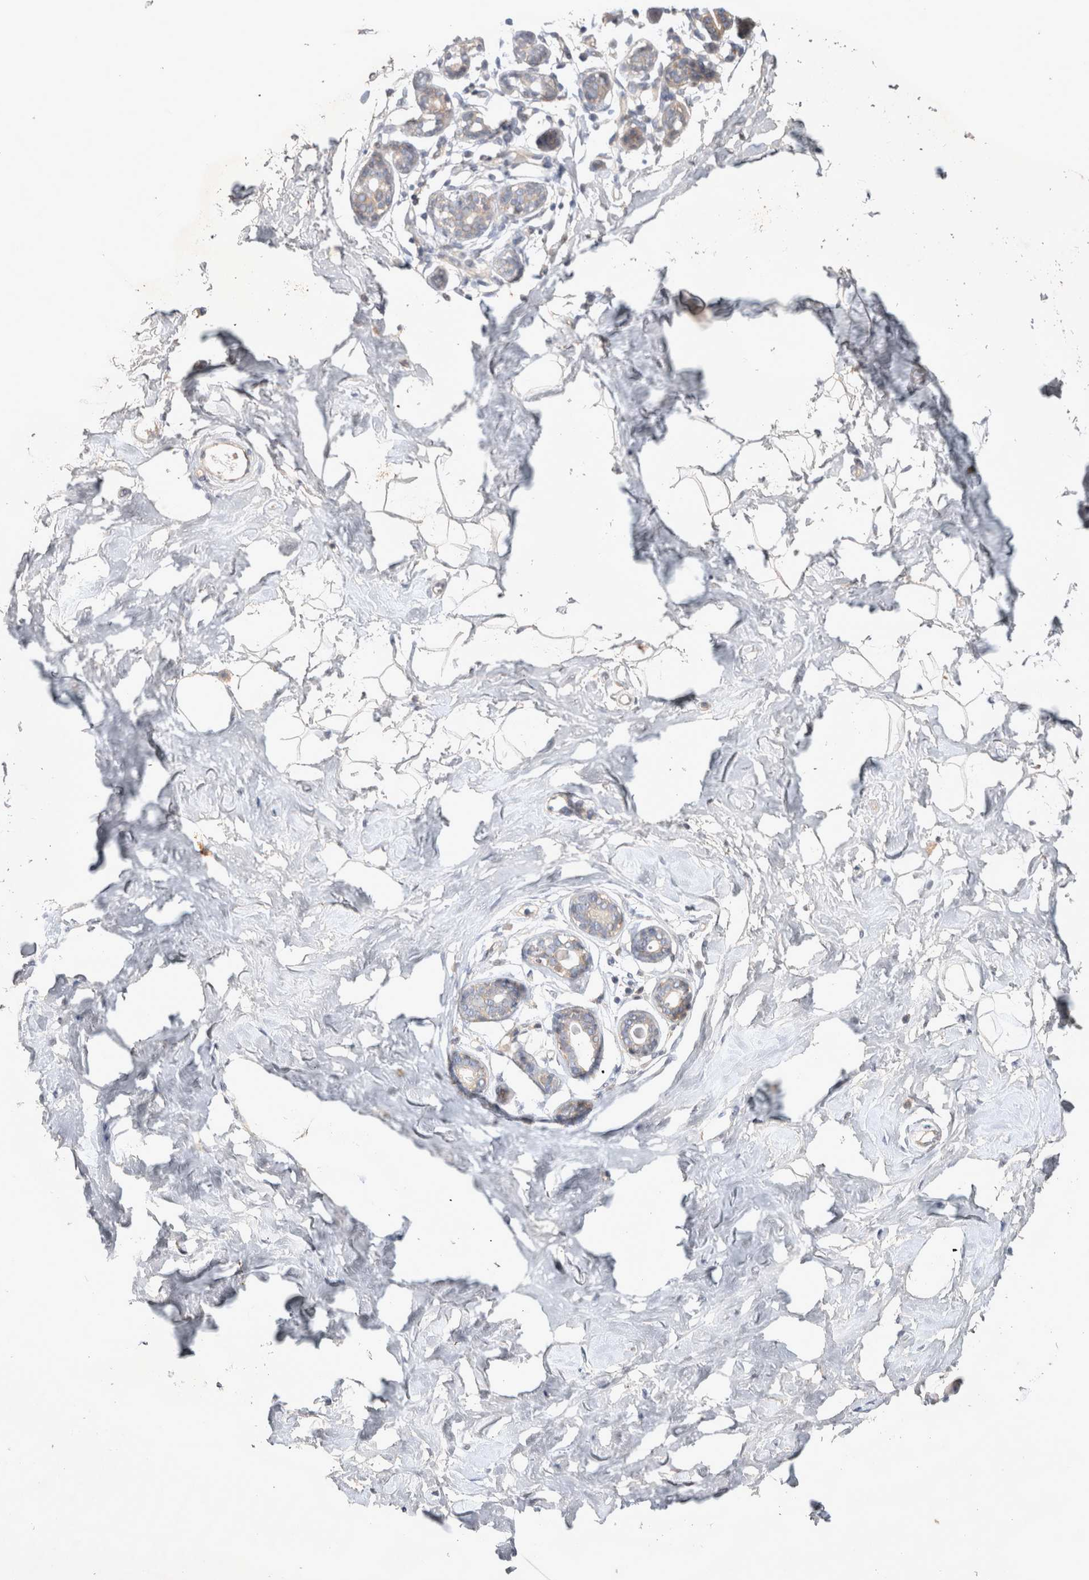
{"staining": {"intensity": "weak", "quantity": "25%-75%", "location": "cytoplasmic/membranous"}, "tissue": "breast", "cell_type": "Adipocytes", "image_type": "normal", "snomed": [{"axis": "morphology", "description": "Normal tissue, NOS"}, {"axis": "morphology", "description": "Adenoma, NOS"}, {"axis": "topography", "description": "Breast"}], "caption": "Brown immunohistochemical staining in unremarkable breast shows weak cytoplasmic/membranous staining in approximately 25%-75% of adipocytes.", "gene": "SRD5A3", "patient": {"sex": "female", "age": 23}}